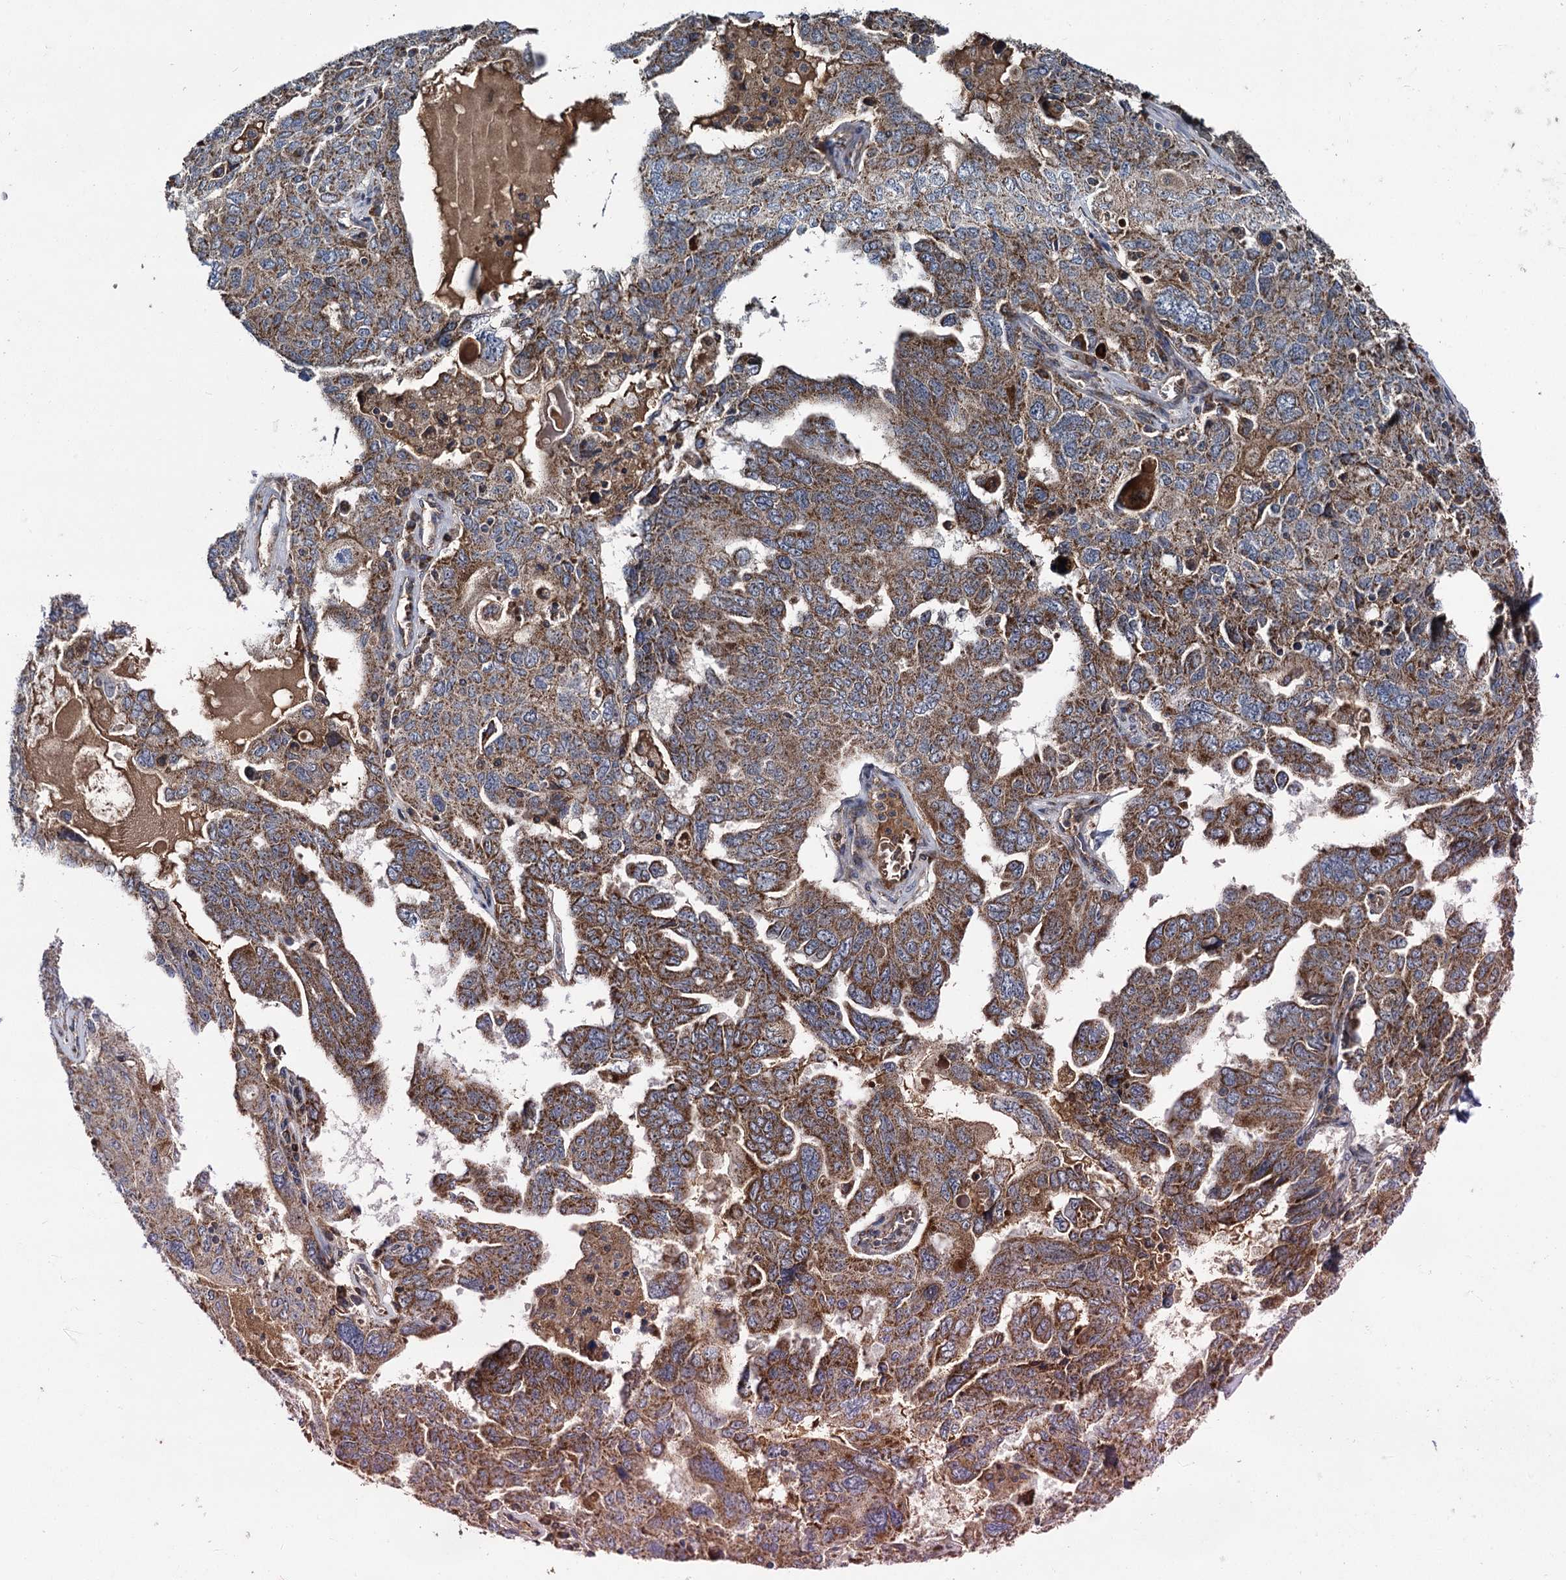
{"staining": {"intensity": "moderate", "quantity": ">75%", "location": "cytoplasmic/membranous"}, "tissue": "ovarian cancer", "cell_type": "Tumor cells", "image_type": "cancer", "snomed": [{"axis": "morphology", "description": "Carcinoma, endometroid"}, {"axis": "topography", "description": "Ovary"}], "caption": "Immunohistochemical staining of ovarian cancer (endometroid carcinoma) displays medium levels of moderate cytoplasmic/membranous positivity in approximately >75% of tumor cells. (IHC, brightfield microscopy, high magnification).", "gene": "METTL4", "patient": {"sex": "female", "age": 62}}